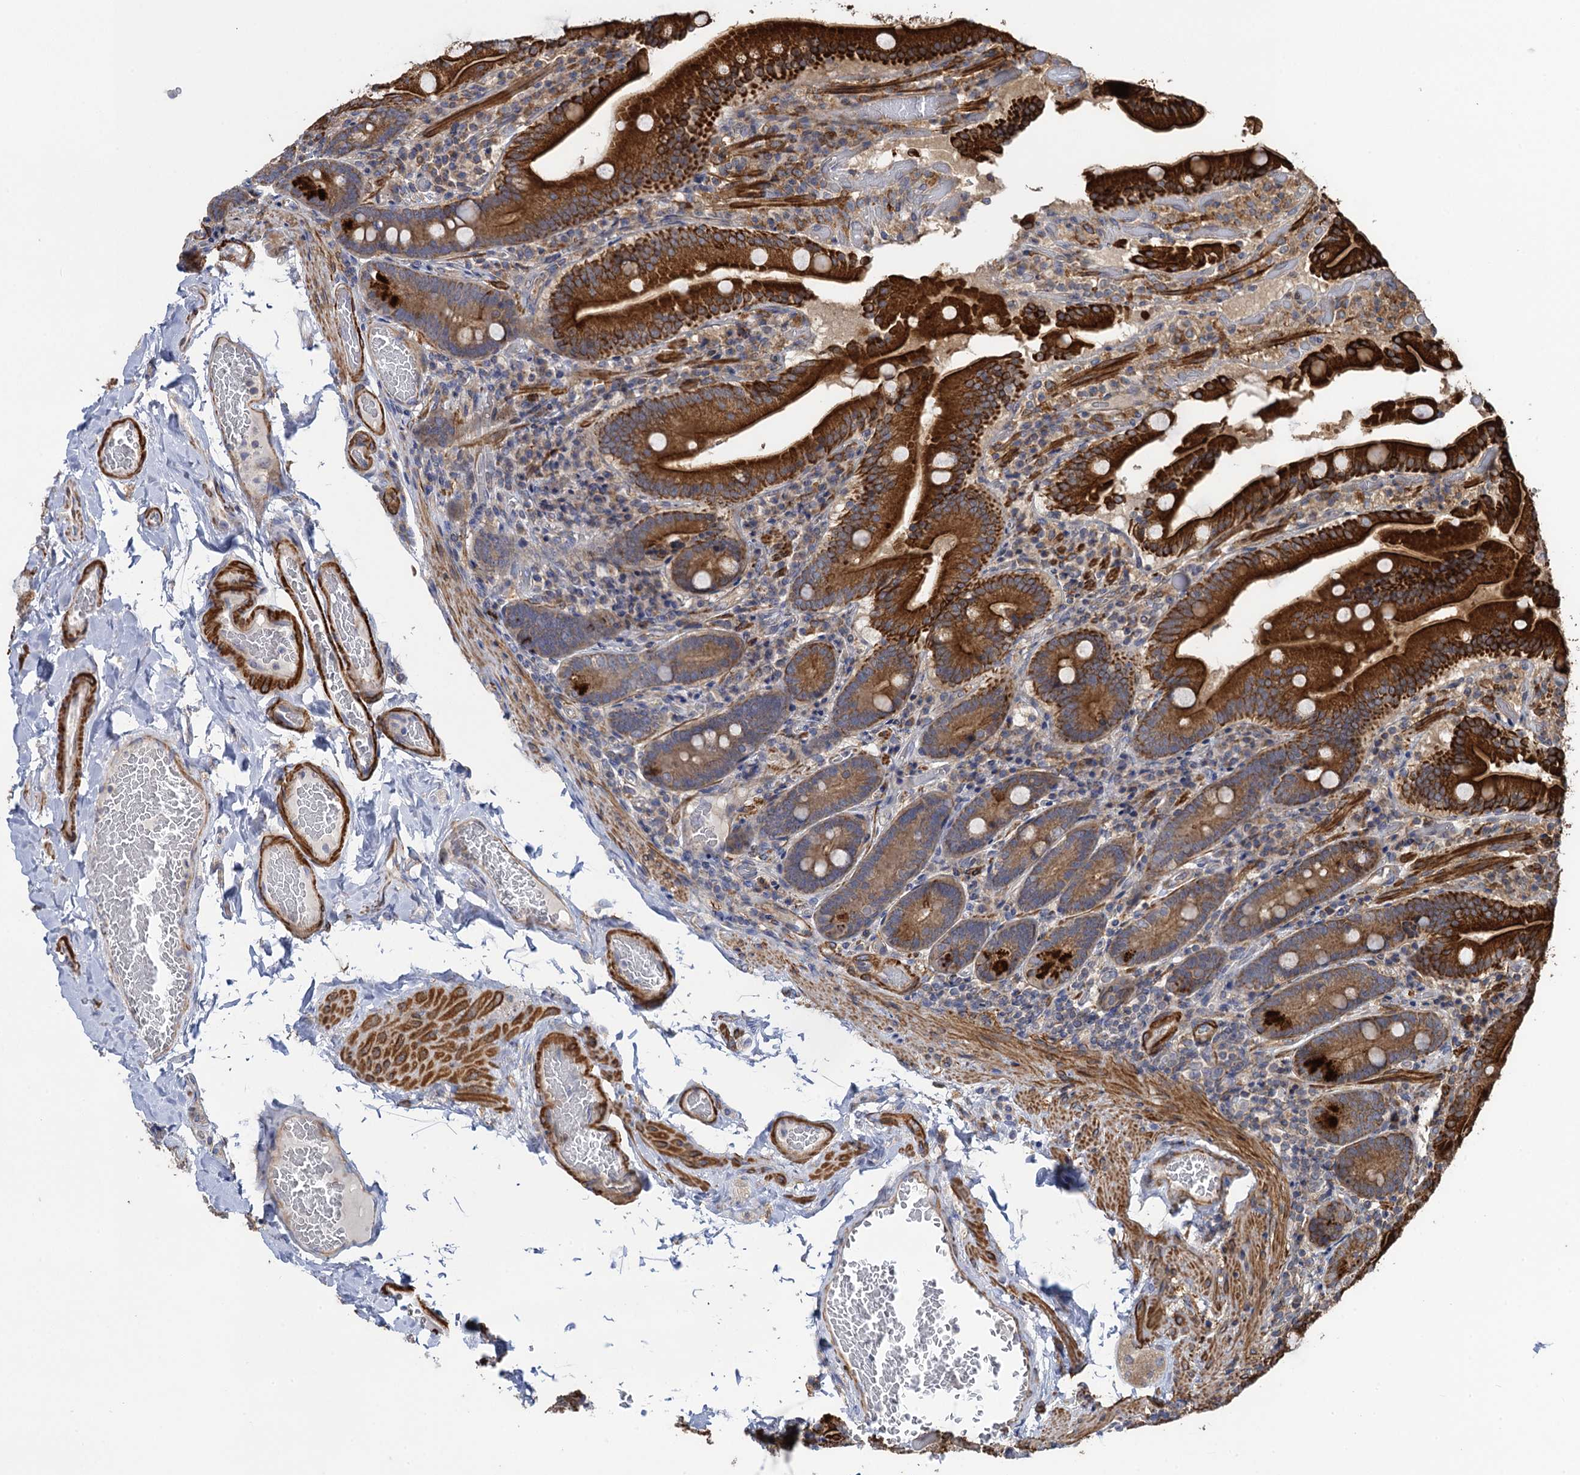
{"staining": {"intensity": "strong", "quantity": ">75%", "location": "cytoplasmic/membranous"}, "tissue": "duodenum", "cell_type": "Glandular cells", "image_type": "normal", "snomed": [{"axis": "morphology", "description": "Normal tissue, NOS"}, {"axis": "topography", "description": "Duodenum"}], "caption": "IHC of normal human duodenum shows high levels of strong cytoplasmic/membranous expression in about >75% of glandular cells. Nuclei are stained in blue.", "gene": "WDR88", "patient": {"sex": "female", "age": 62}}